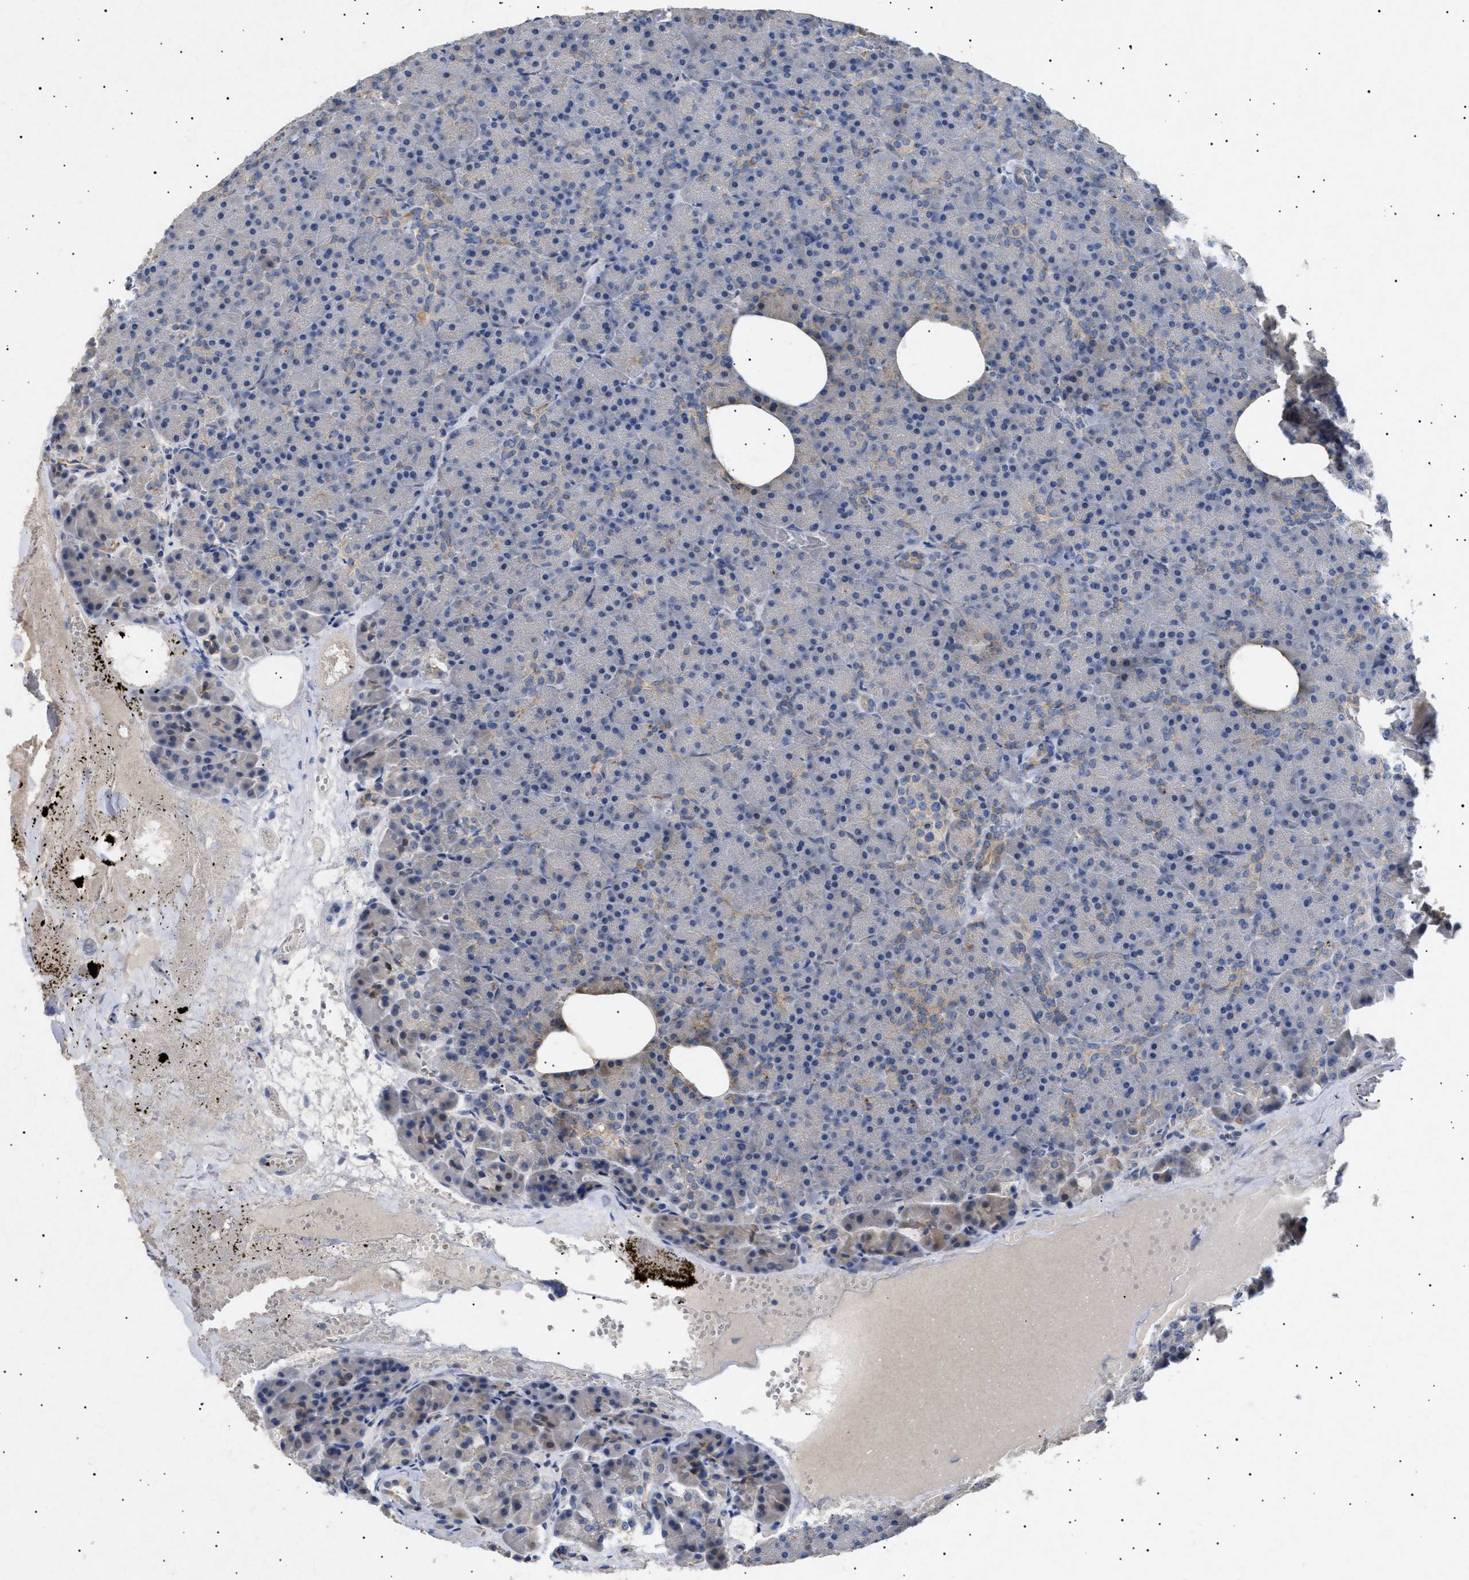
{"staining": {"intensity": "moderate", "quantity": "<25%", "location": "cytoplasmic/membranous"}, "tissue": "pancreas", "cell_type": "Exocrine glandular cells", "image_type": "normal", "snomed": [{"axis": "morphology", "description": "Normal tissue, NOS"}, {"axis": "morphology", "description": "Carcinoid, malignant, NOS"}, {"axis": "topography", "description": "Pancreas"}], "caption": "Unremarkable pancreas reveals moderate cytoplasmic/membranous staining in approximately <25% of exocrine glandular cells, visualized by immunohistochemistry. (Stains: DAB in brown, nuclei in blue, Microscopy: brightfield microscopy at high magnification).", "gene": "SIRT5", "patient": {"sex": "female", "age": 35}}